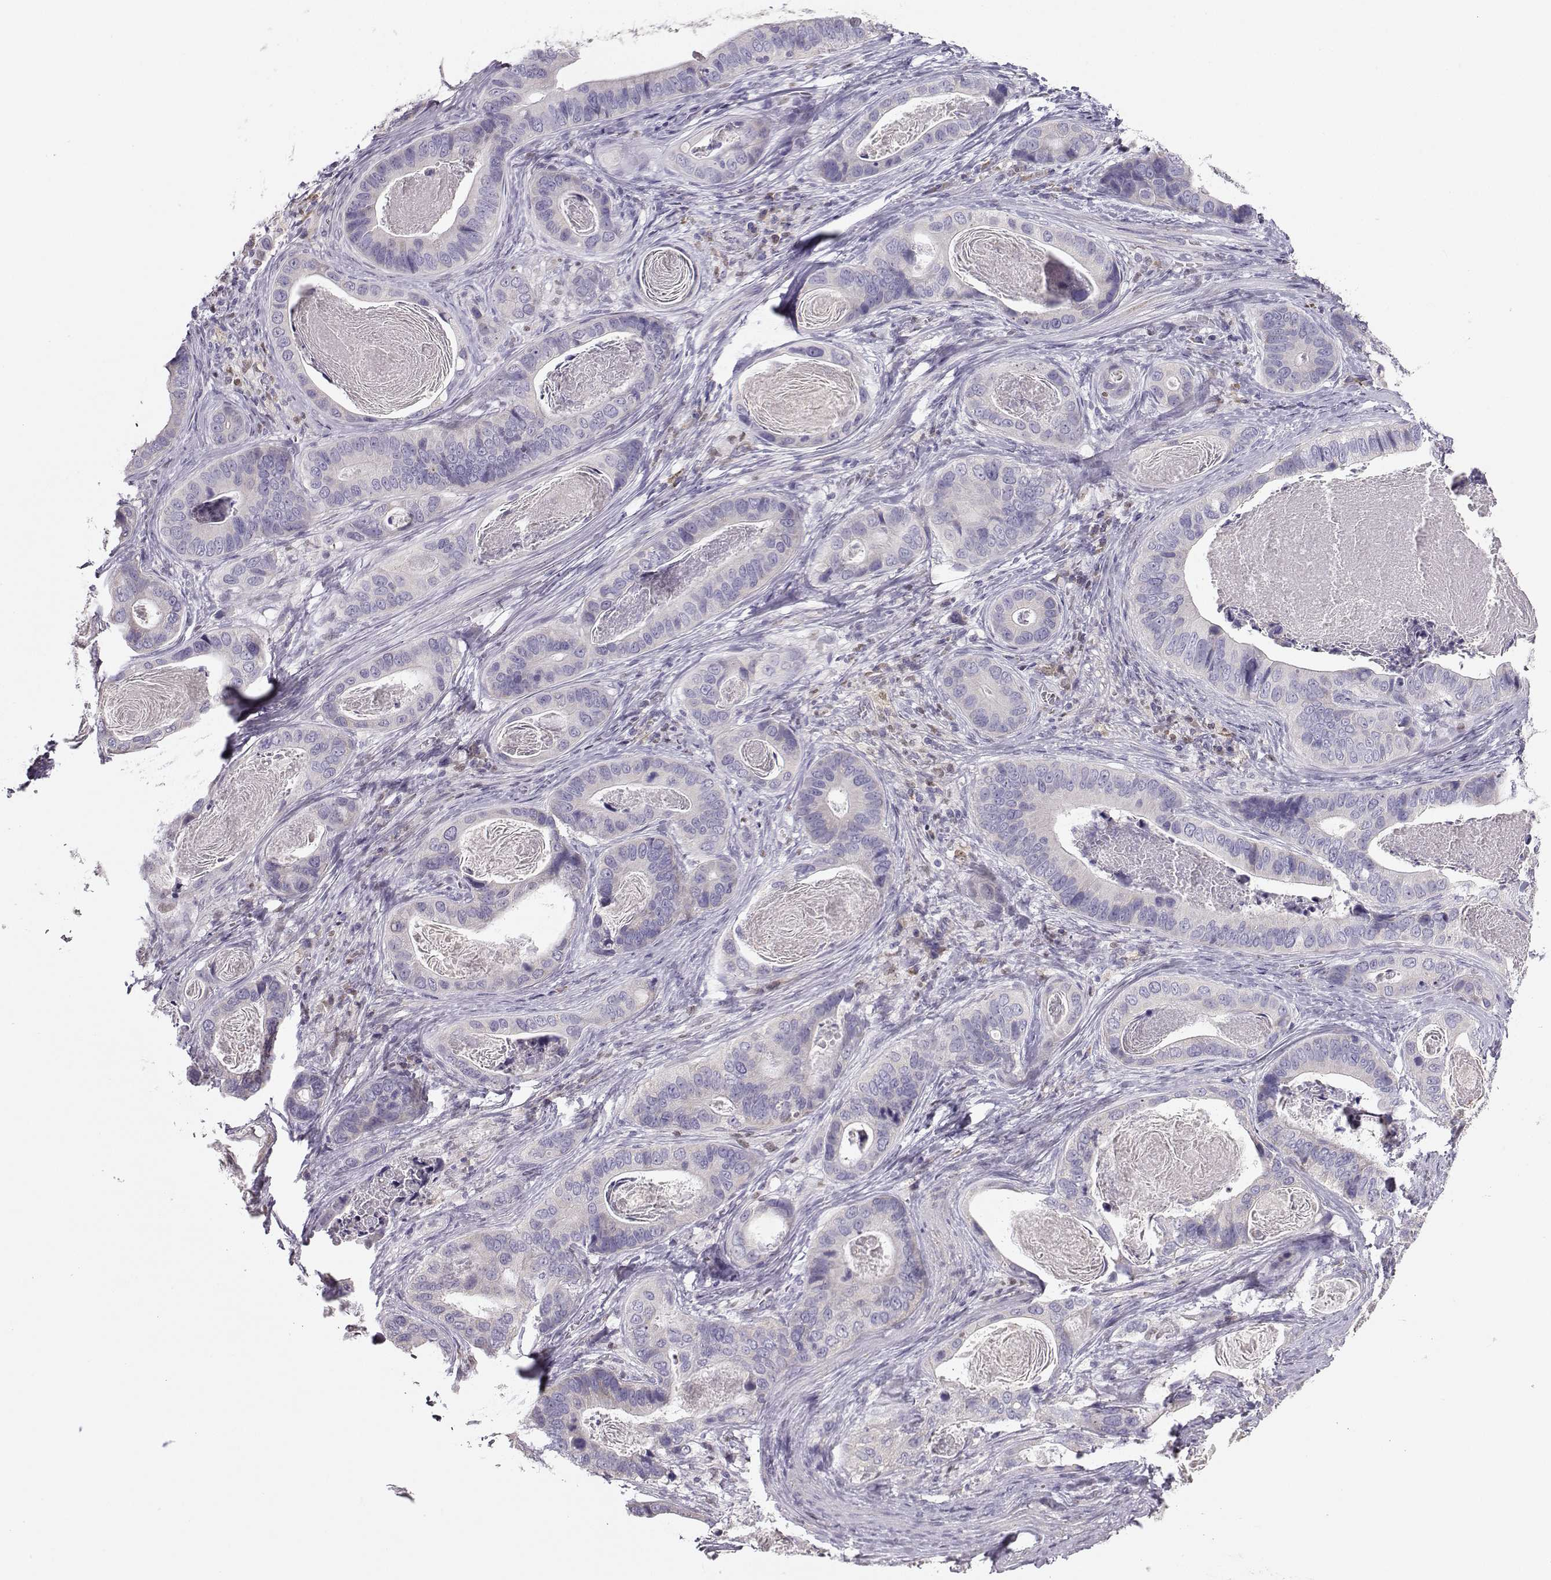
{"staining": {"intensity": "negative", "quantity": "none", "location": "none"}, "tissue": "stomach cancer", "cell_type": "Tumor cells", "image_type": "cancer", "snomed": [{"axis": "morphology", "description": "Adenocarcinoma, NOS"}, {"axis": "topography", "description": "Stomach"}], "caption": "DAB immunohistochemical staining of human stomach cancer displays no significant positivity in tumor cells. (DAB immunohistochemistry visualized using brightfield microscopy, high magnification).", "gene": "DCLK3", "patient": {"sex": "male", "age": 84}}